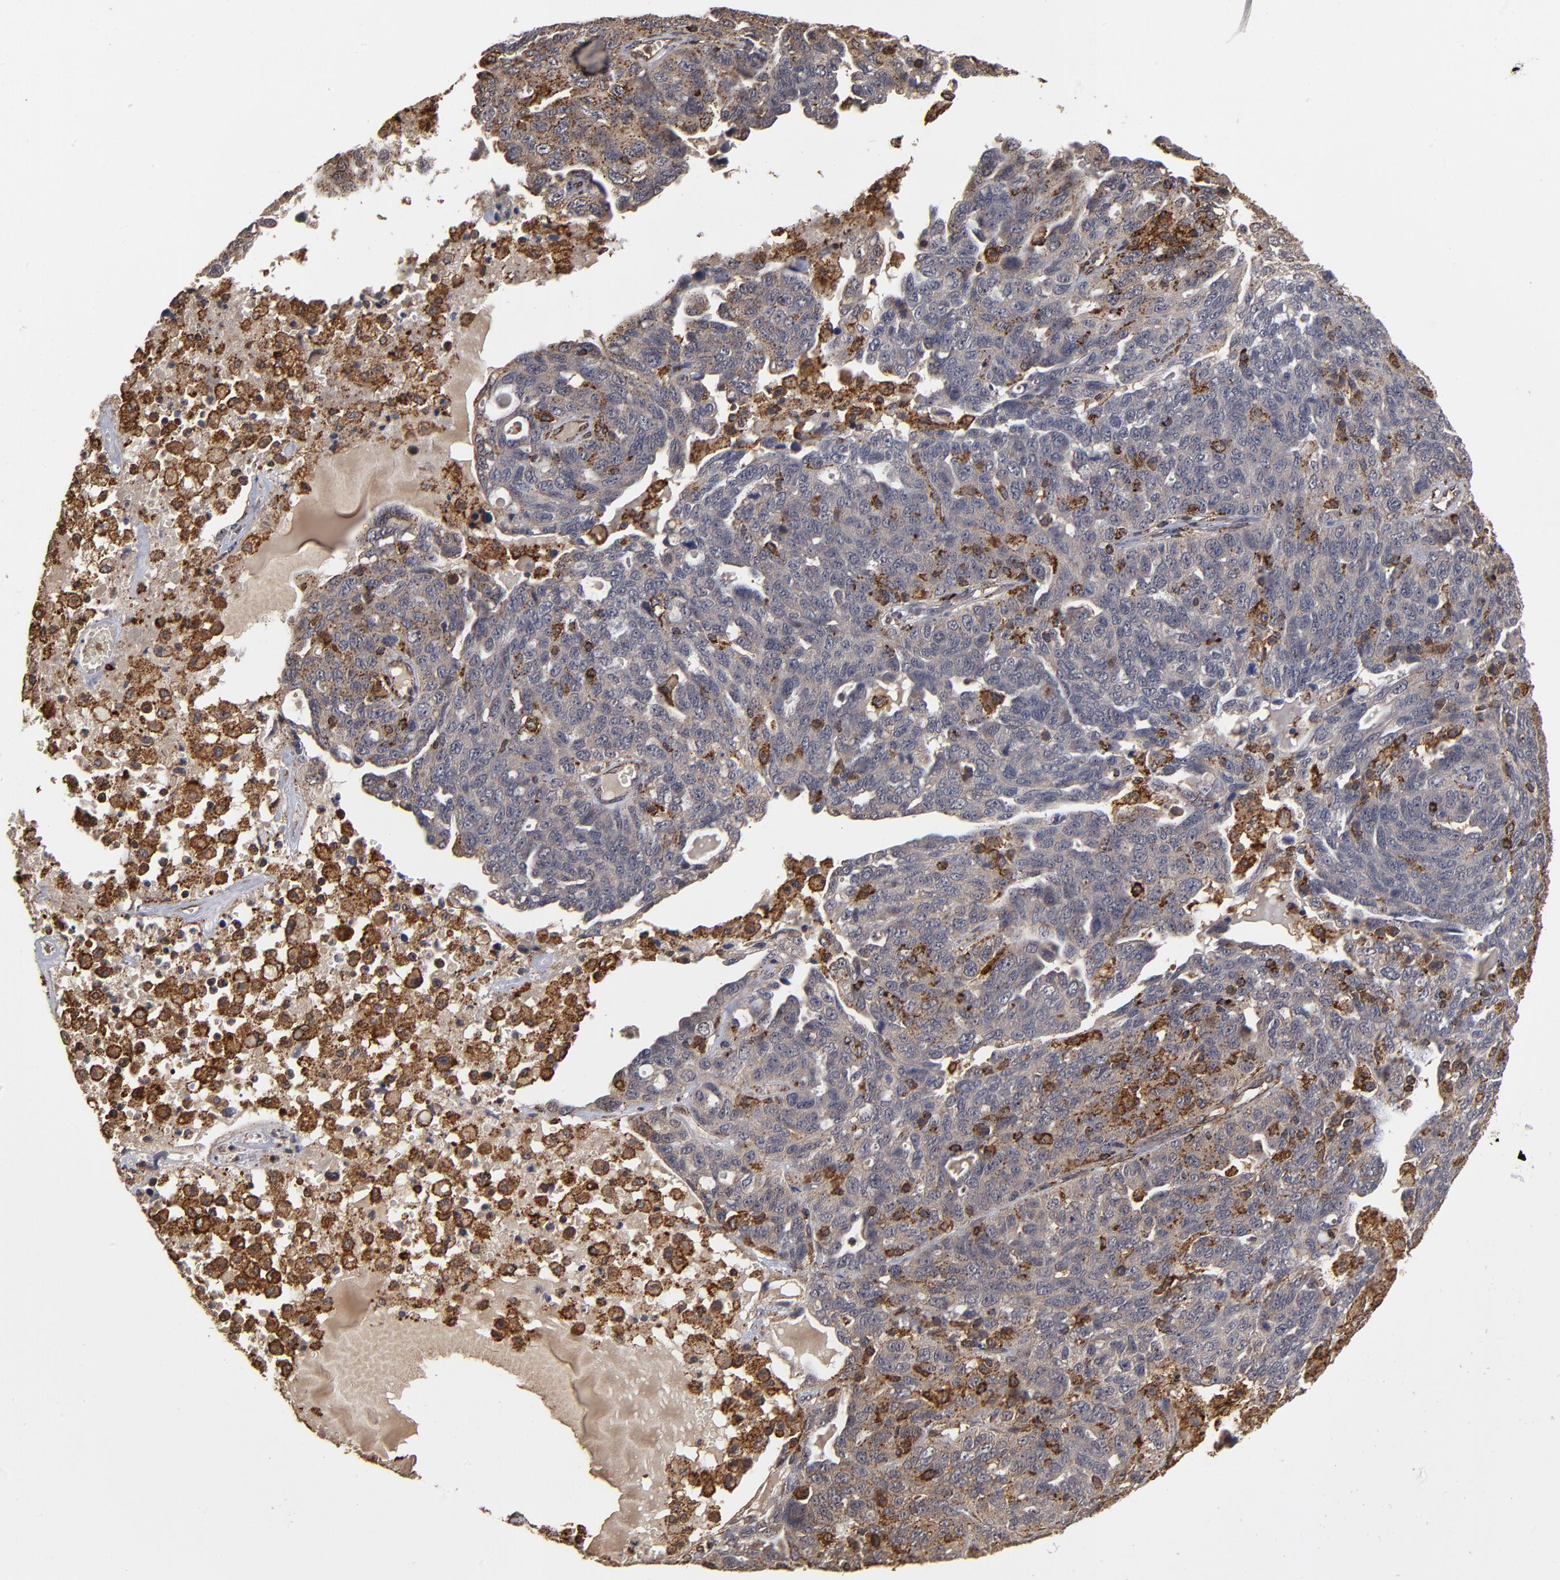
{"staining": {"intensity": "moderate", "quantity": "<25%", "location": "cytoplasmic/membranous"}, "tissue": "ovarian cancer", "cell_type": "Tumor cells", "image_type": "cancer", "snomed": [{"axis": "morphology", "description": "Cystadenocarcinoma, serous, NOS"}, {"axis": "topography", "description": "Ovary"}], "caption": "Approximately <25% of tumor cells in human ovarian cancer (serous cystadenocarcinoma) exhibit moderate cytoplasmic/membranous protein staining as visualized by brown immunohistochemical staining.", "gene": "ASB8", "patient": {"sex": "female", "age": 71}}